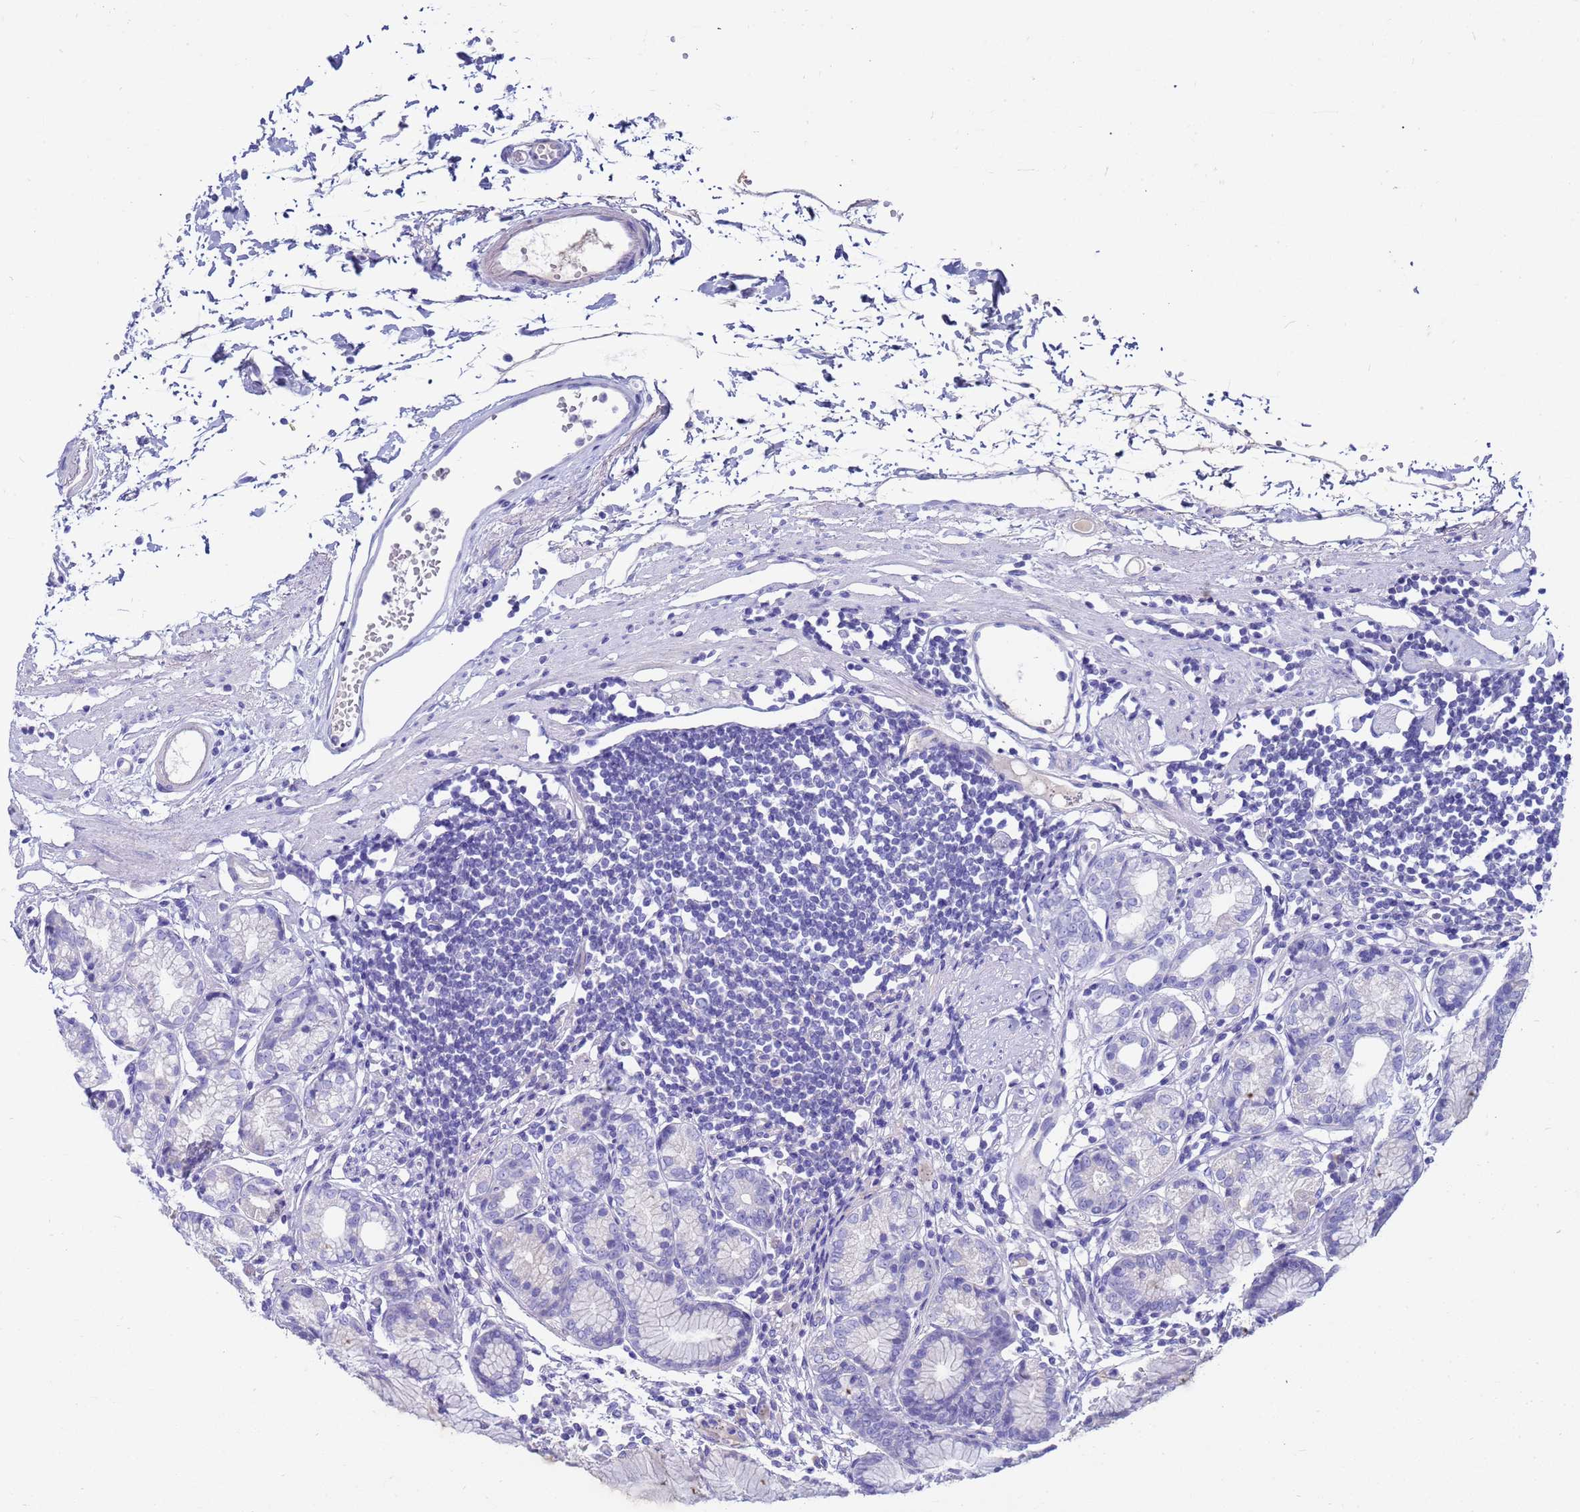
{"staining": {"intensity": "negative", "quantity": "none", "location": "none"}, "tissue": "stomach", "cell_type": "Glandular cells", "image_type": "normal", "snomed": [{"axis": "morphology", "description": "Normal tissue, NOS"}, {"axis": "topography", "description": "Stomach"}], "caption": "Immunohistochemistry (IHC) of benign human stomach exhibits no staining in glandular cells. Nuclei are stained in blue.", "gene": "SYCN", "patient": {"sex": "female", "age": 57}}